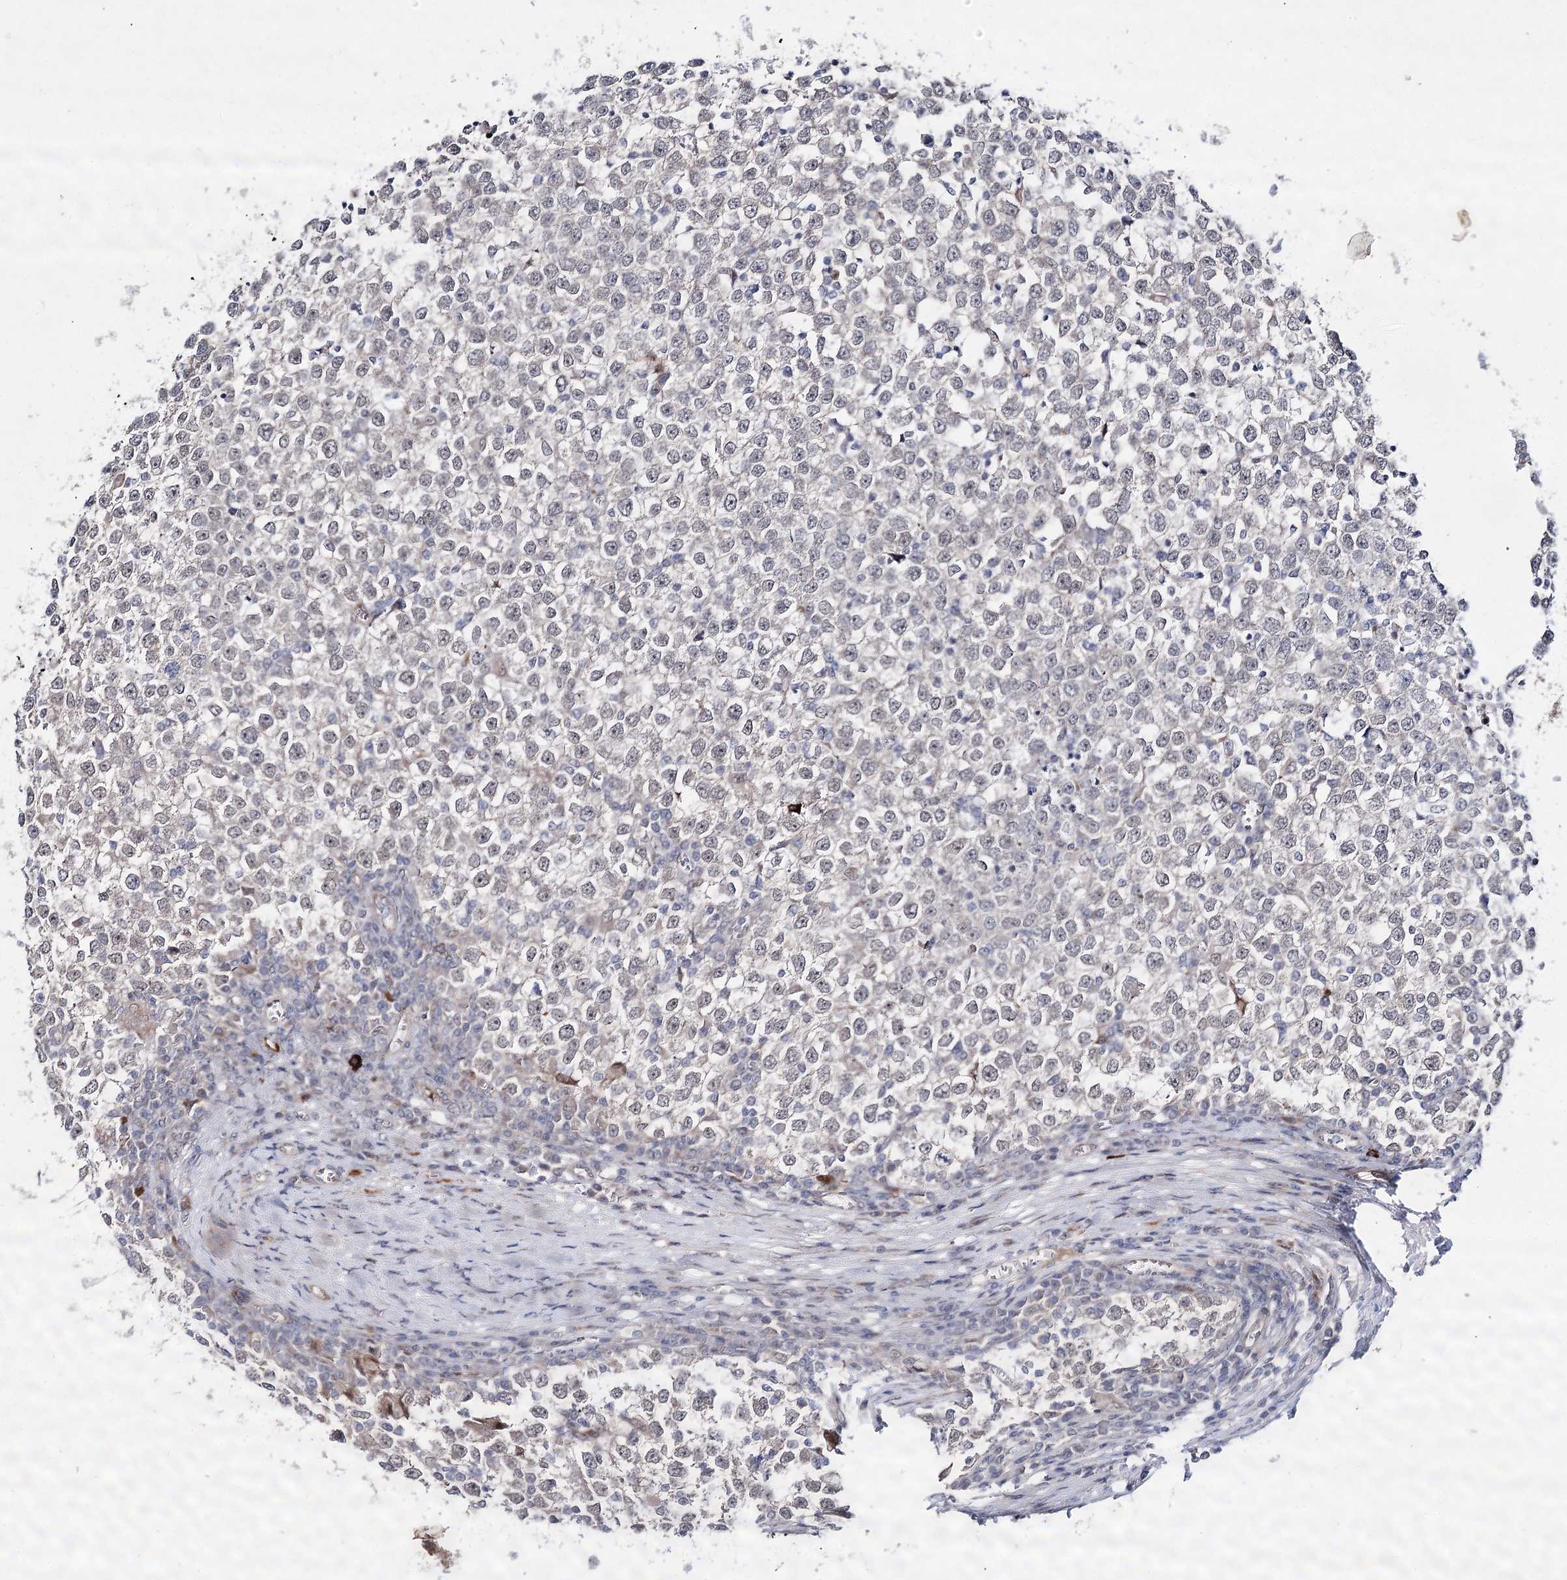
{"staining": {"intensity": "negative", "quantity": "none", "location": "none"}, "tissue": "testis cancer", "cell_type": "Tumor cells", "image_type": "cancer", "snomed": [{"axis": "morphology", "description": "Seminoma, NOS"}, {"axis": "topography", "description": "Testis"}], "caption": "A histopathology image of human seminoma (testis) is negative for staining in tumor cells. Brightfield microscopy of immunohistochemistry stained with DAB (brown) and hematoxylin (blue), captured at high magnification.", "gene": "ARHGAP32", "patient": {"sex": "male", "age": 65}}